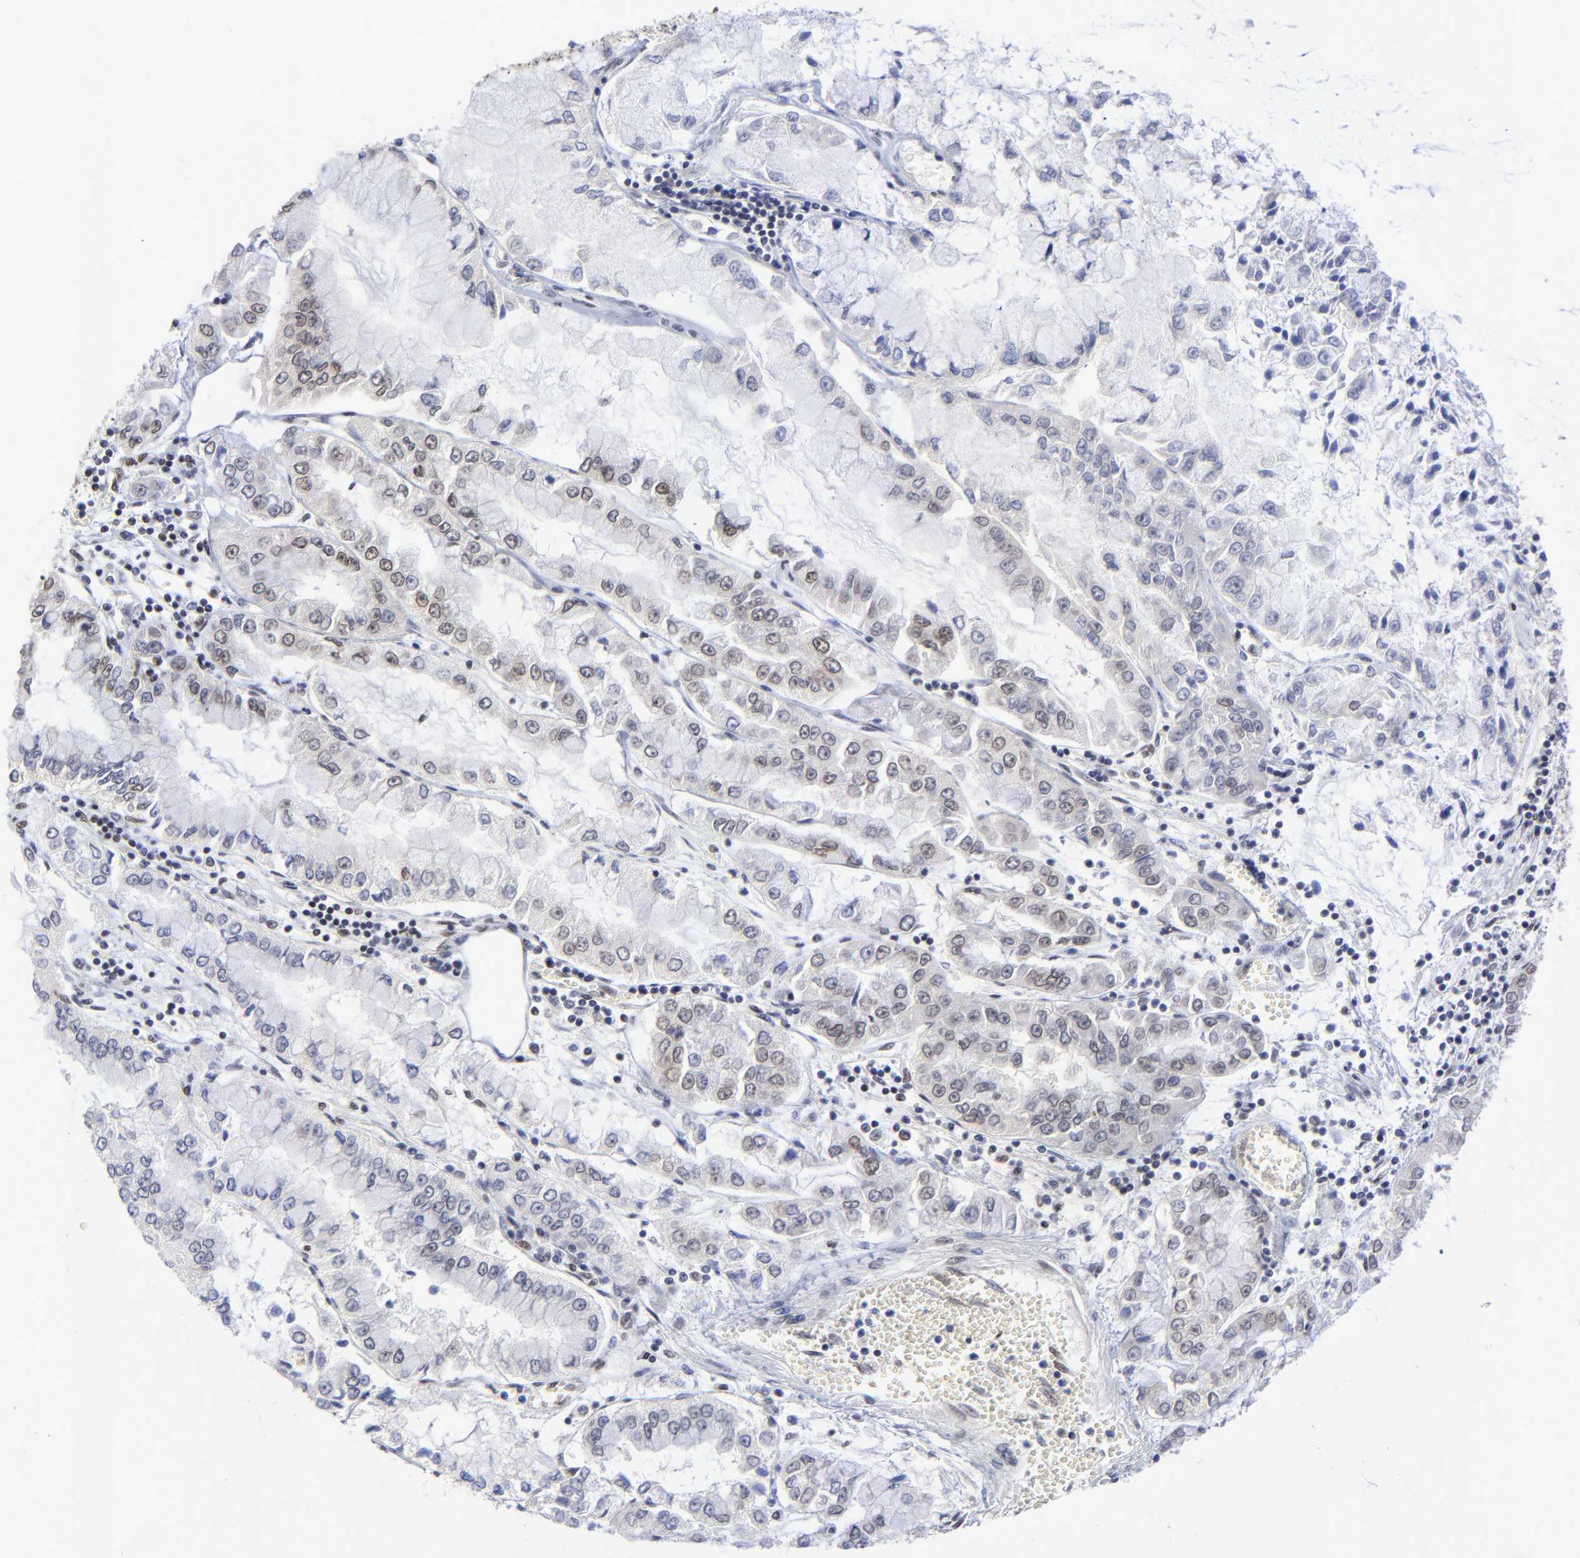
{"staining": {"intensity": "moderate", "quantity": ">75%", "location": "nuclear"}, "tissue": "liver cancer", "cell_type": "Tumor cells", "image_type": "cancer", "snomed": [{"axis": "morphology", "description": "Cholangiocarcinoma"}, {"axis": "topography", "description": "Liver"}], "caption": "Tumor cells display medium levels of moderate nuclear staining in approximately >75% of cells in liver cancer.", "gene": "ZMYM3", "patient": {"sex": "female", "age": 79}}